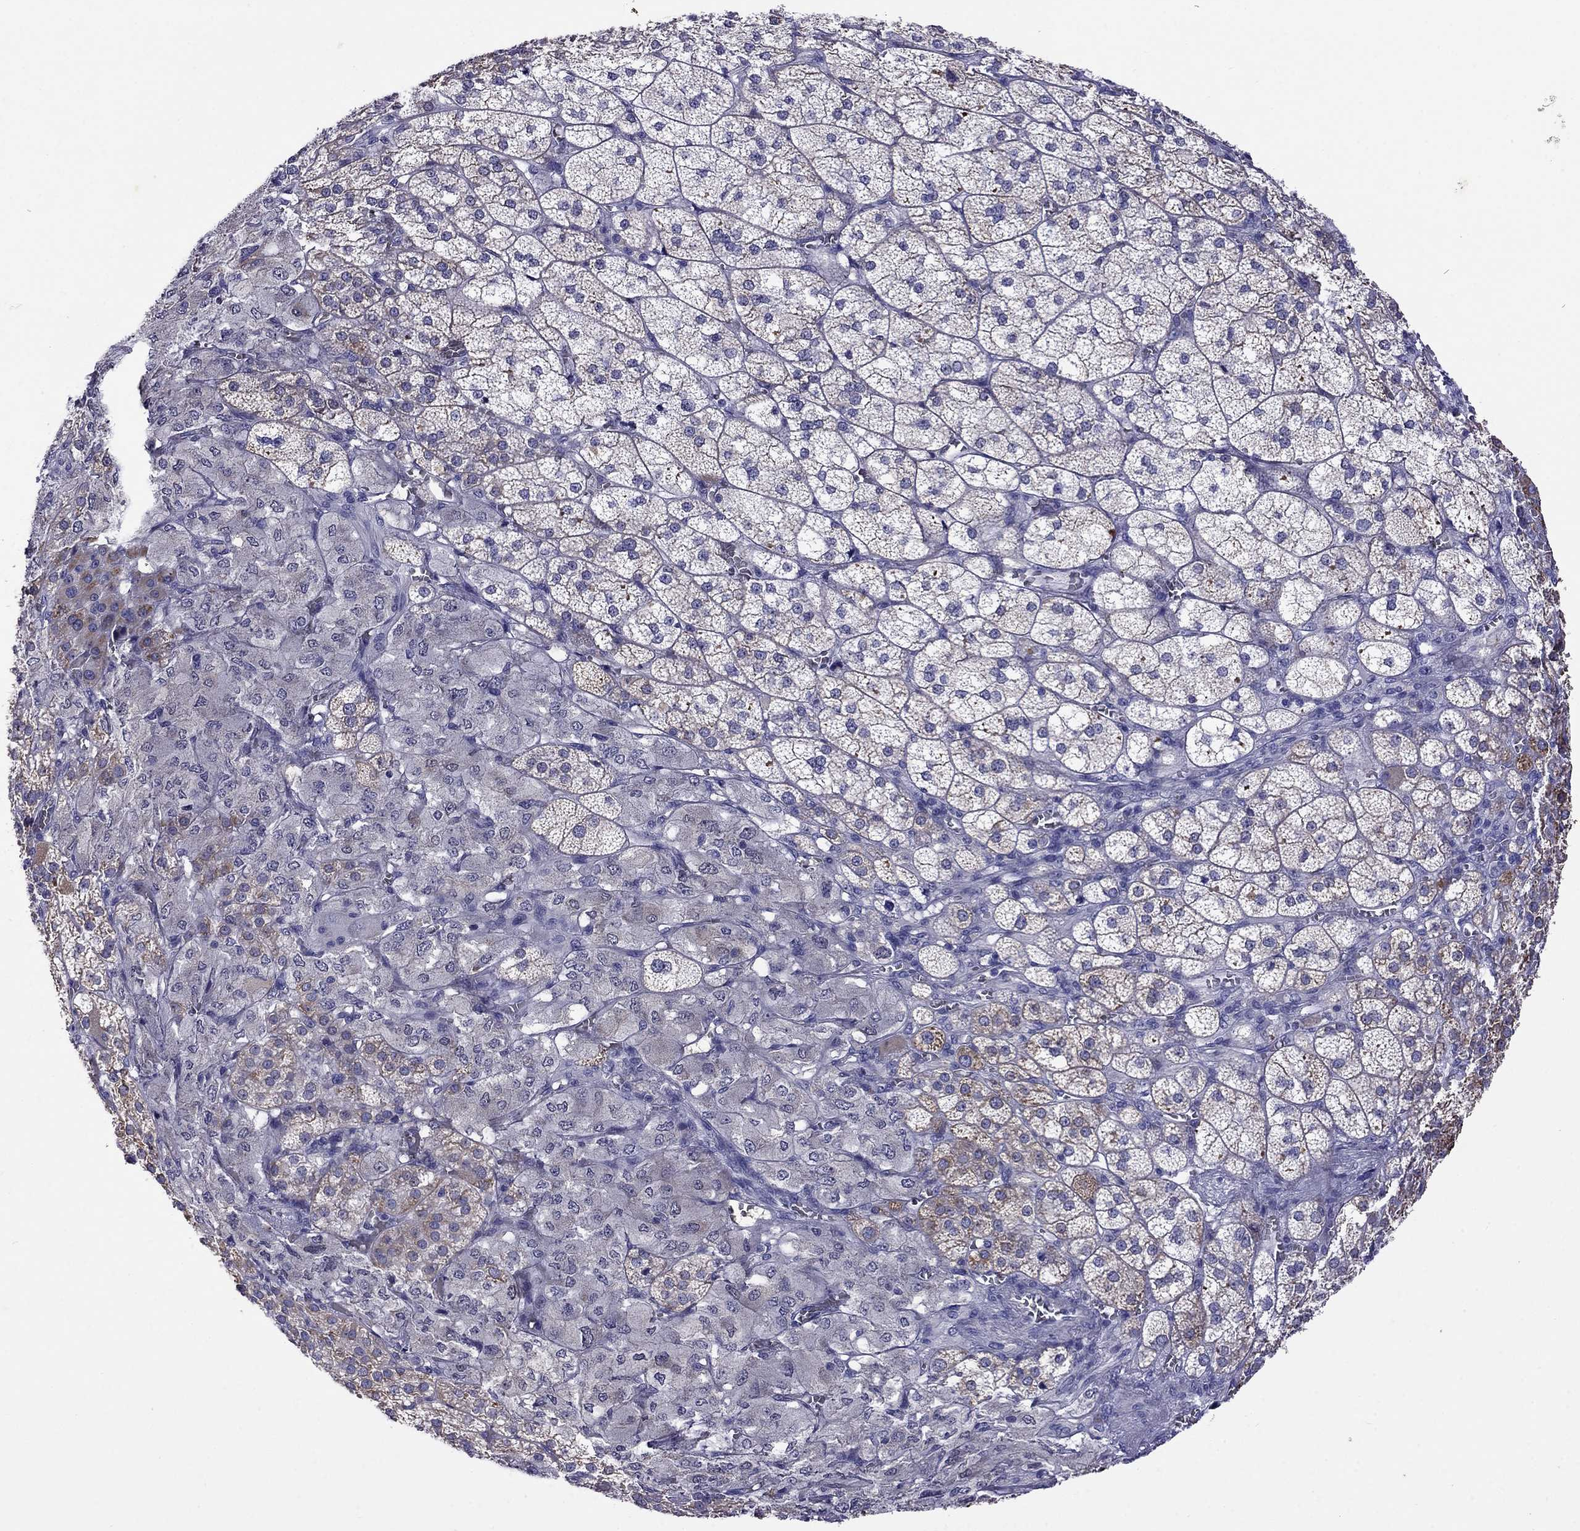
{"staining": {"intensity": "strong", "quantity": "25%-75%", "location": "cytoplasmic/membranous"}, "tissue": "adrenal gland", "cell_type": "Glandular cells", "image_type": "normal", "snomed": [{"axis": "morphology", "description": "Normal tissue, NOS"}, {"axis": "topography", "description": "Adrenal gland"}], "caption": "A brown stain labels strong cytoplasmic/membranous expression of a protein in glandular cells of benign adrenal gland.", "gene": "STAR", "patient": {"sex": "female", "age": 60}}